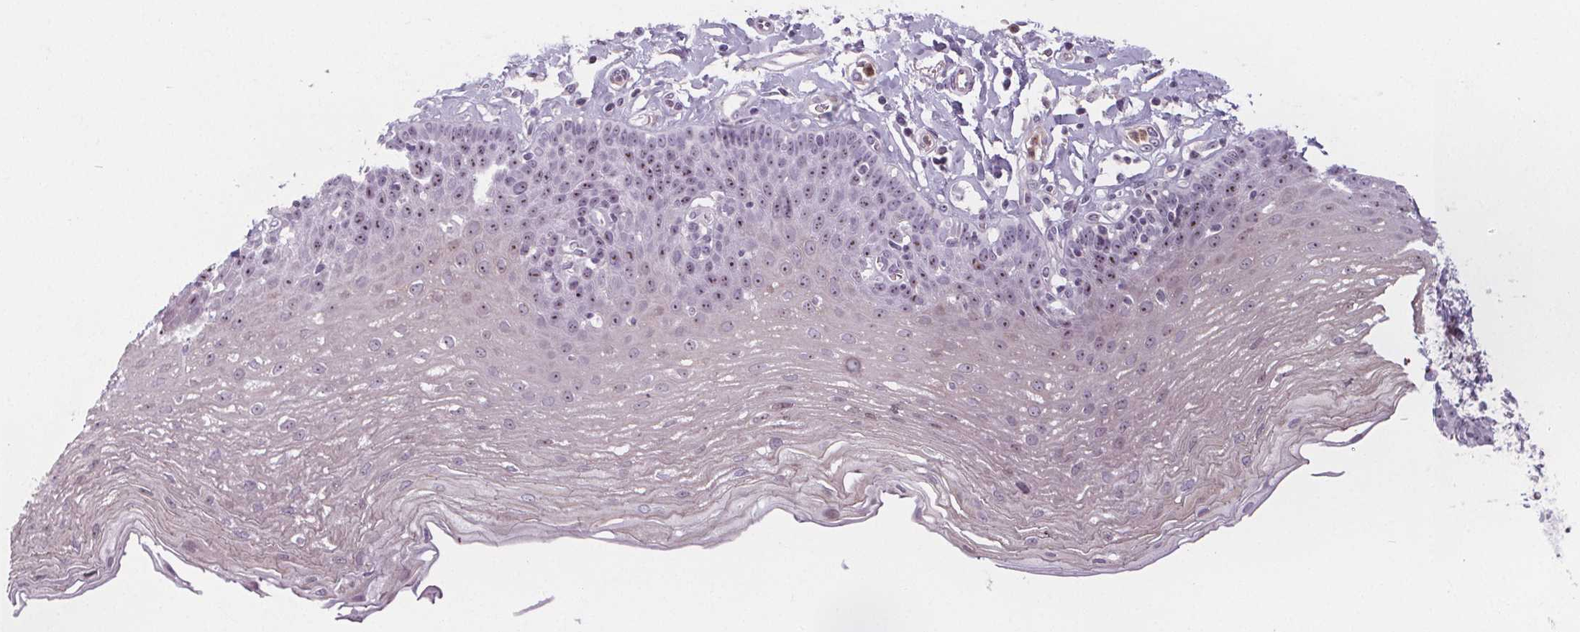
{"staining": {"intensity": "weak", "quantity": "25%-75%", "location": "nuclear"}, "tissue": "esophagus", "cell_type": "Squamous epithelial cells", "image_type": "normal", "snomed": [{"axis": "morphology", "description": "Normal tissue, NOS"}, {"axis": "topography", "description": "Esophagus"}], "caption": "Immunohistochemical staining of unremarkable esophagus exhibits weak nuclear protein positivity in about 25%-75% of squamous epithelial cells.", "gene": "NOLC1", "patient": {"sex": "female", "age": 81}}